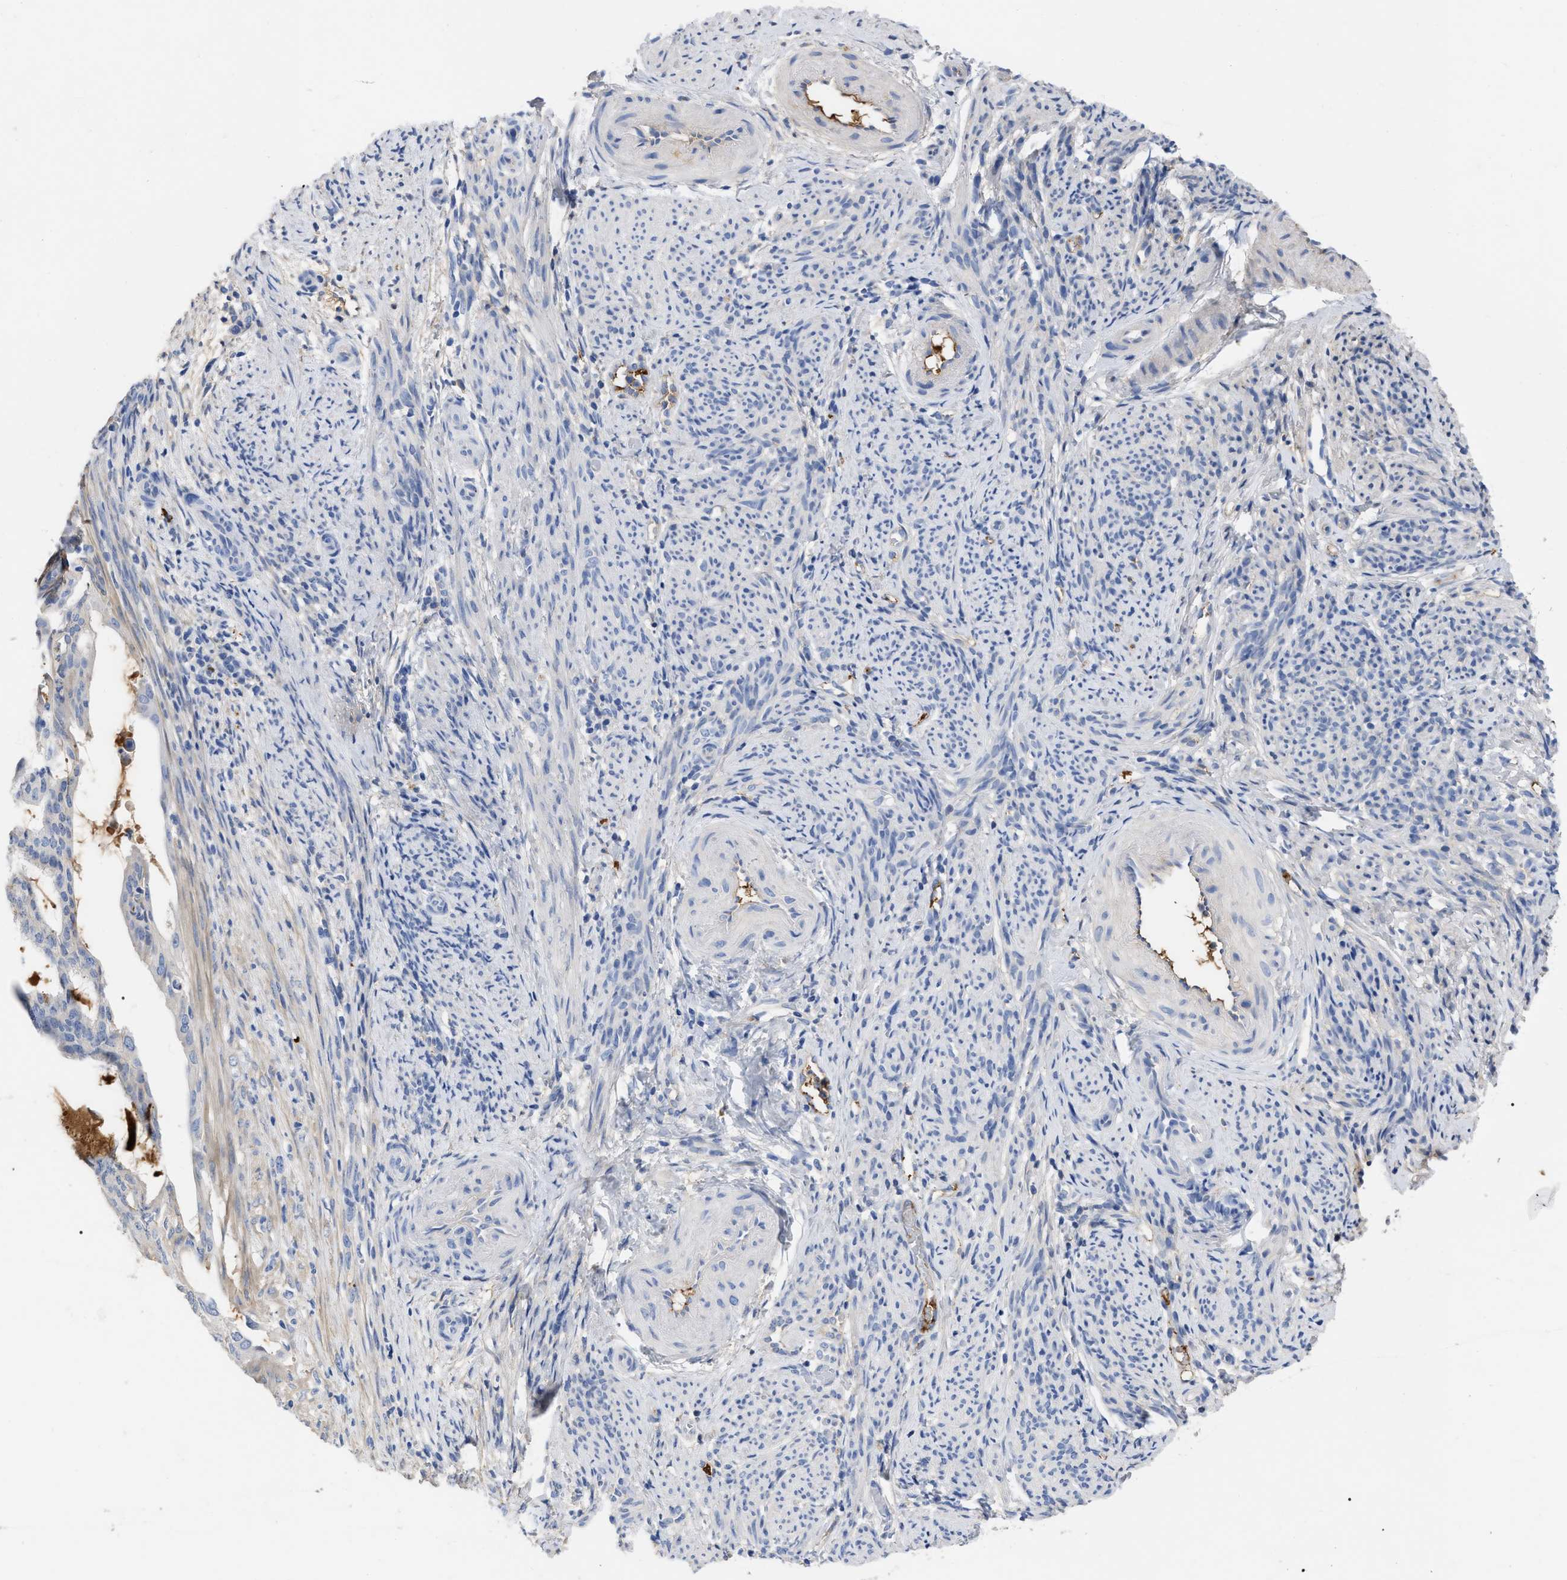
{"staining": {"intensity": "negative", "quantity": "none", "location": "none"}, "tissue": "endometrial cancer", "cell_type": "Tumor cells", "image_type": "cancer", "snomed": [{"axis": "morphology", "description": "Adenocarcinoma, NOS"}, {"axis": "topography", "description": "Endometrium"}], "caption": "High magnification brightfield microscopy of endometrial cancer (adenocarcinoma) stained with DAB (brown) and counterstained with hematoxylin (blue): tumor cells show no significant expression. Brightfield microscopy of IHC stained with DAB (3,3'-diaminobenzidine) (brown) and hematoxylin (blue), captured at high magnification.", "gene": "IGHV5-51", "patient": {"sex": "female", "age": 58}}